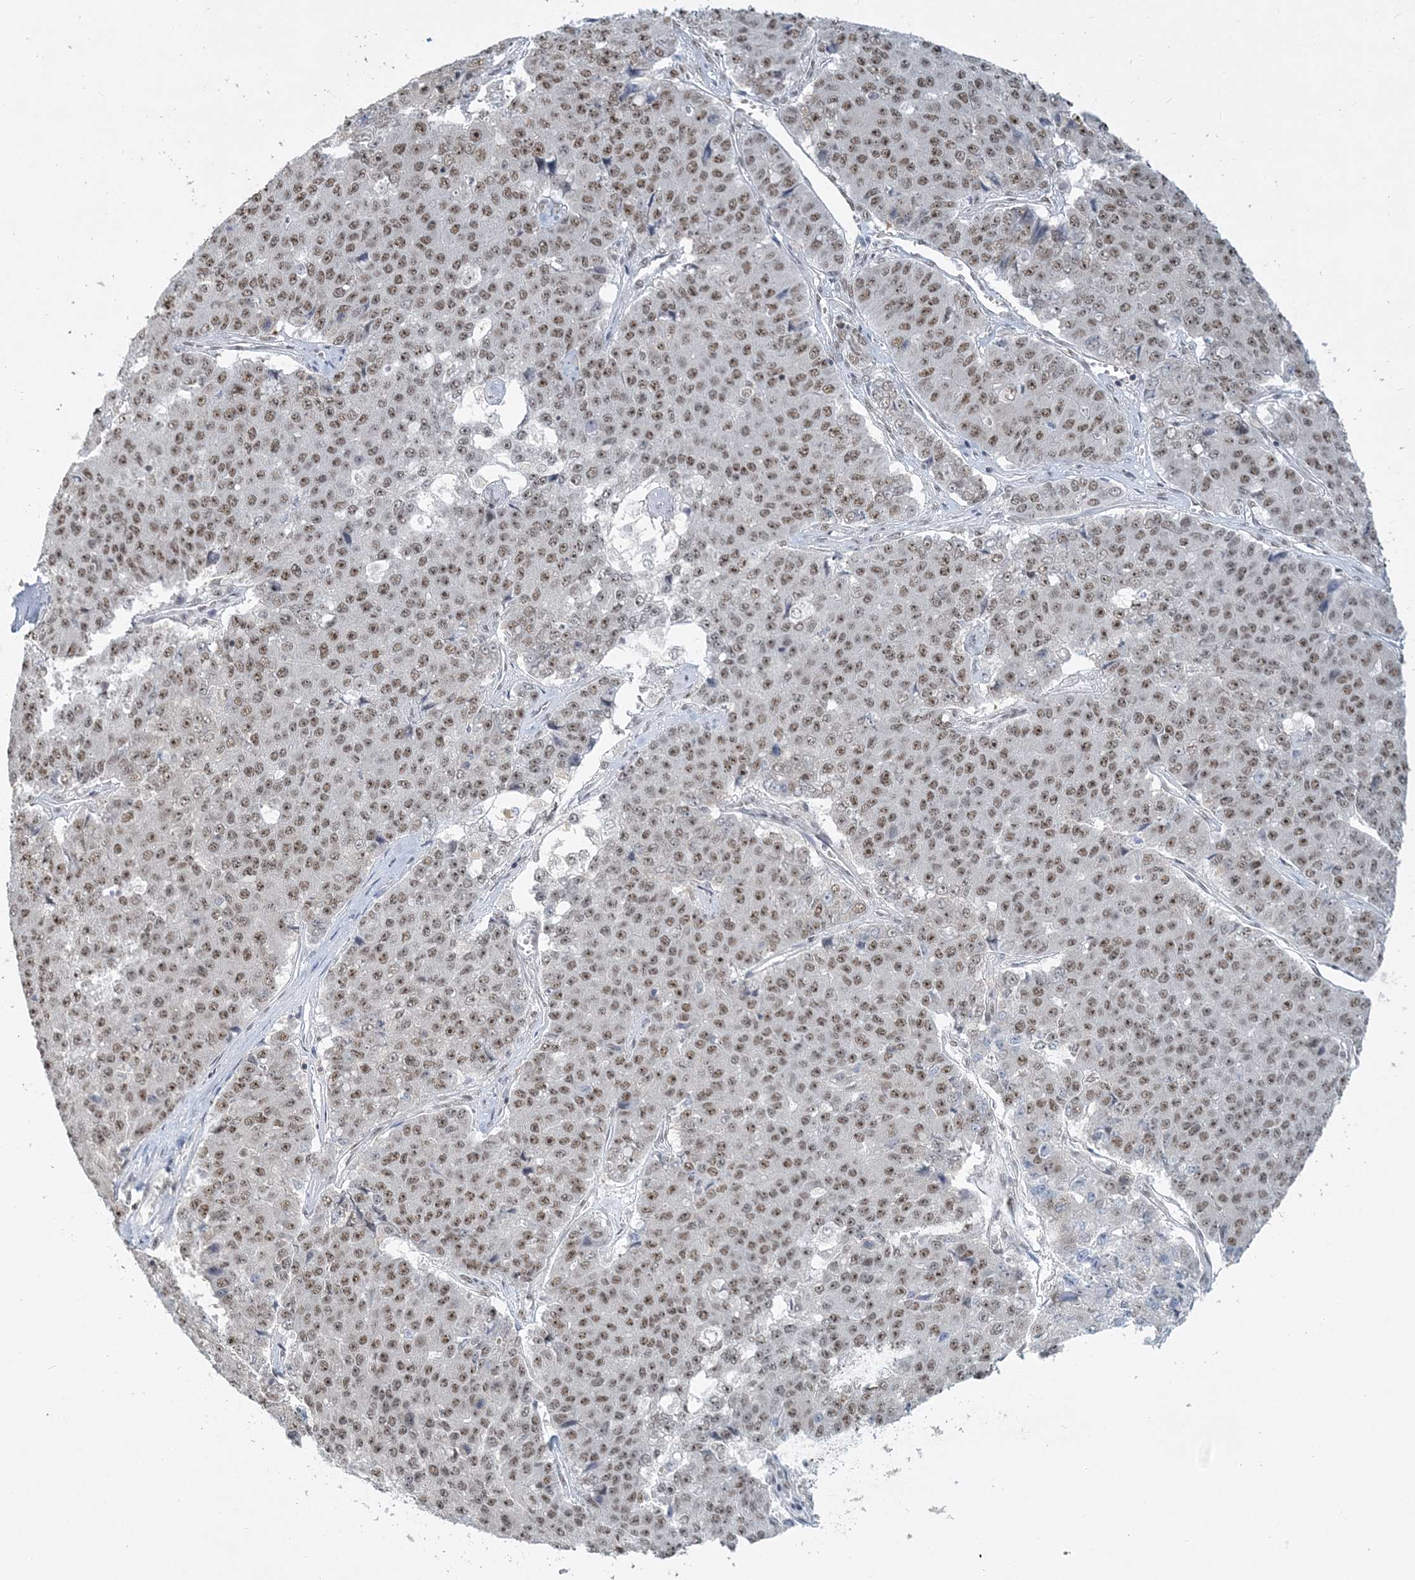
{"staining": {"intensity": "moderate", "quantity": ">75%", "location": "nuclear"}, "tissue": "pancreatic cancer", "cell_type": "Tumor cells", "image_type": "cancer", "snomed": [{"axis": "morphology", "description": "Adenocarcinoma, NOS"}, {"axis": "topography", "description": "Pancreas"}], "caption": "Moderate nuclear expression is appreciated in about >75% of tumor cells in pancreatic cancer (adenocarcinoma). The protein of interest is shown in brown color, while the nuclei are stained blue.", "gene": "PLRG1", "patient": {"sex": "male", "age": 50}}